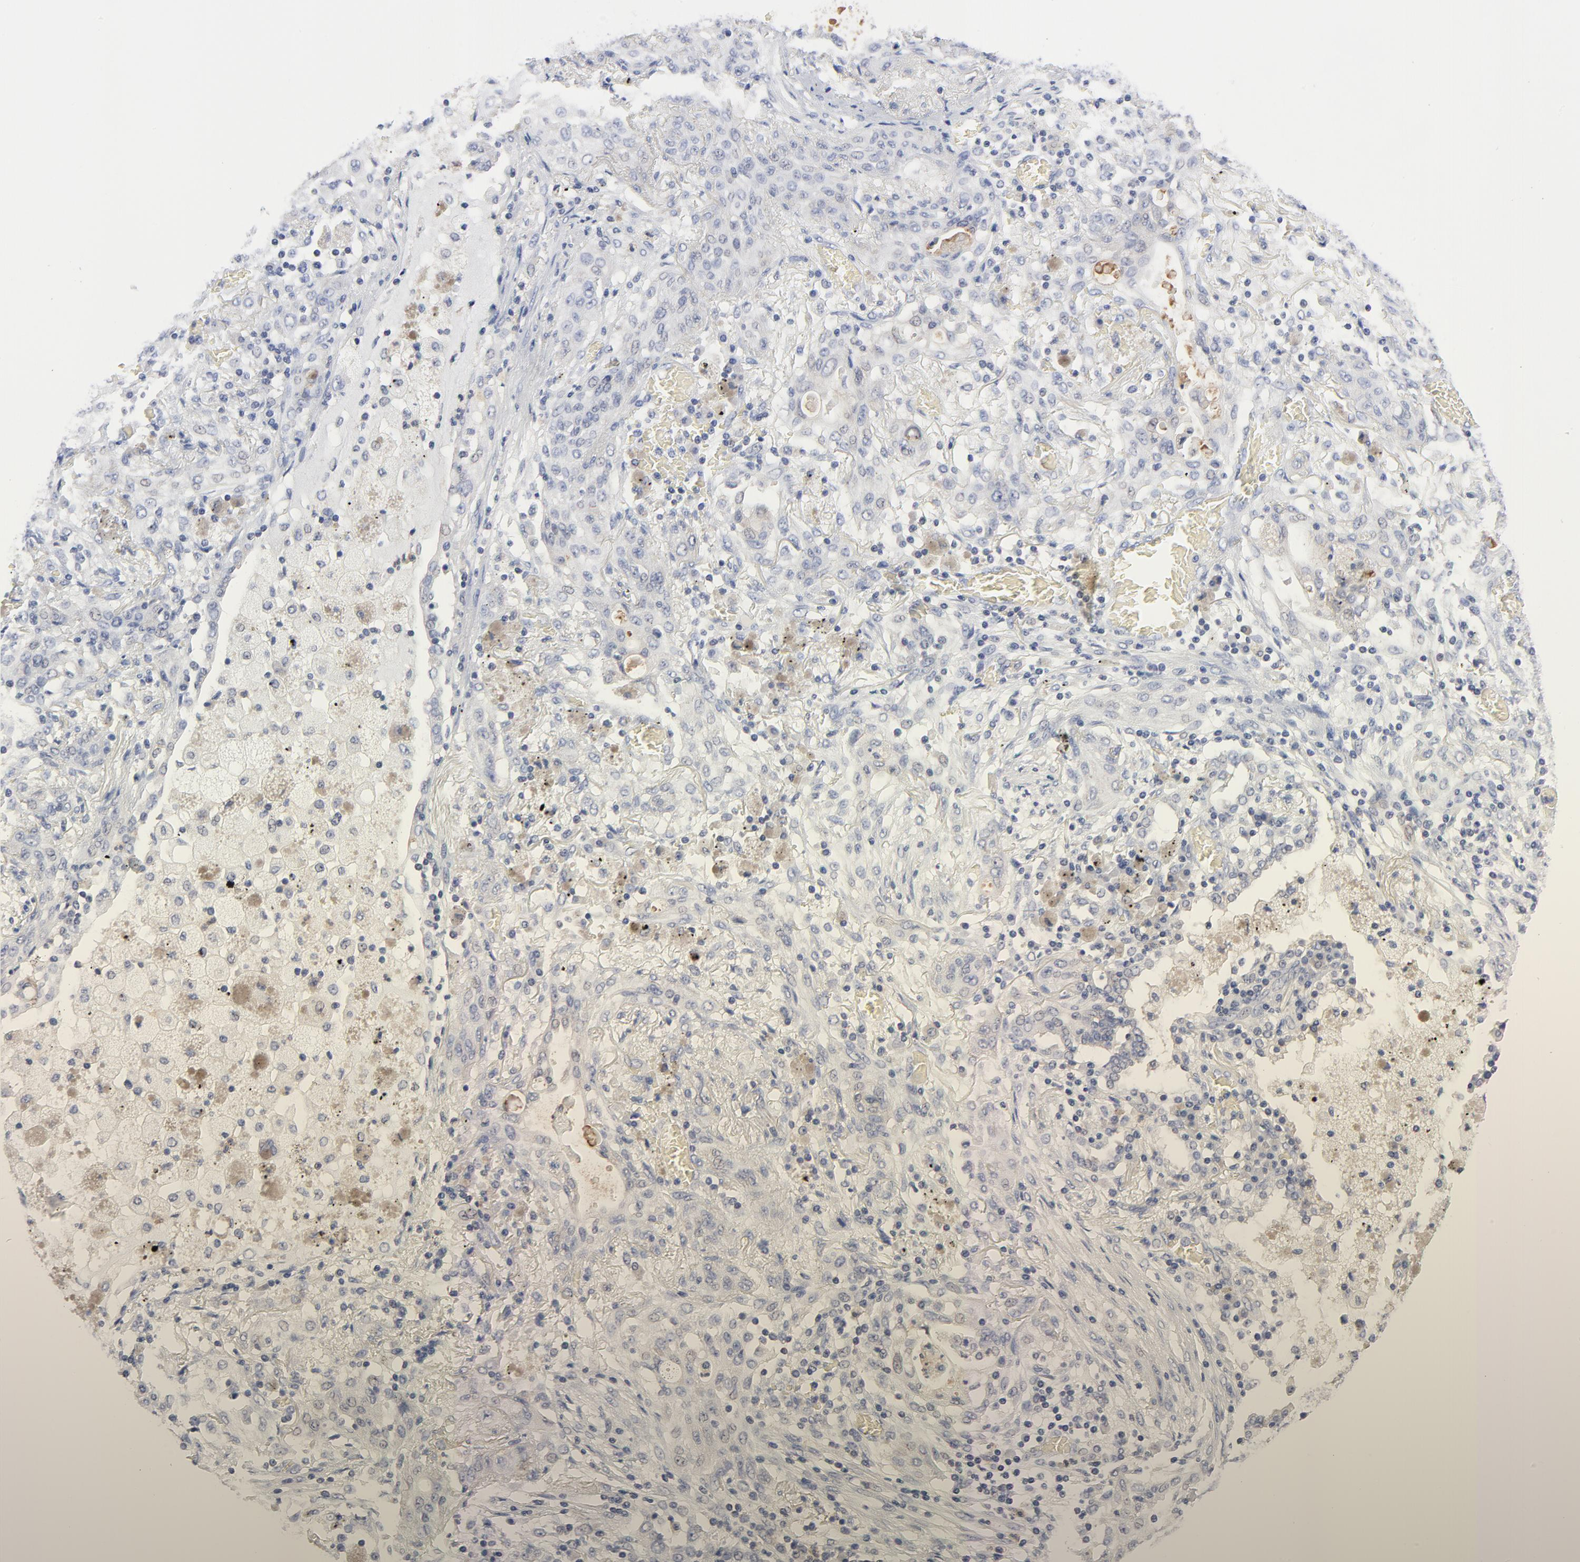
{"staining": {"intensity": "negative", "quantity": "none", "location": "none"}, "tissue": "lung cancer", "cell_type": "Tumor cells", "image_type": "cancer", "snomed": [{"axis": "morphology", "description": "Squamous cell carcinoma, NOS"}, {"axis": "topography", "description": "Lung"}], "caption": "An immunohistochemistry (IHC) photomicrograph of lung cancer (squamous cell carcinoma) is shown. There is no staining in tumor cells of lung cancer (squamous cell carcinoma). Nuclei are stained in blue.", "gene": "CAB39L", "patient": {"sex": "female", "age": 47}}